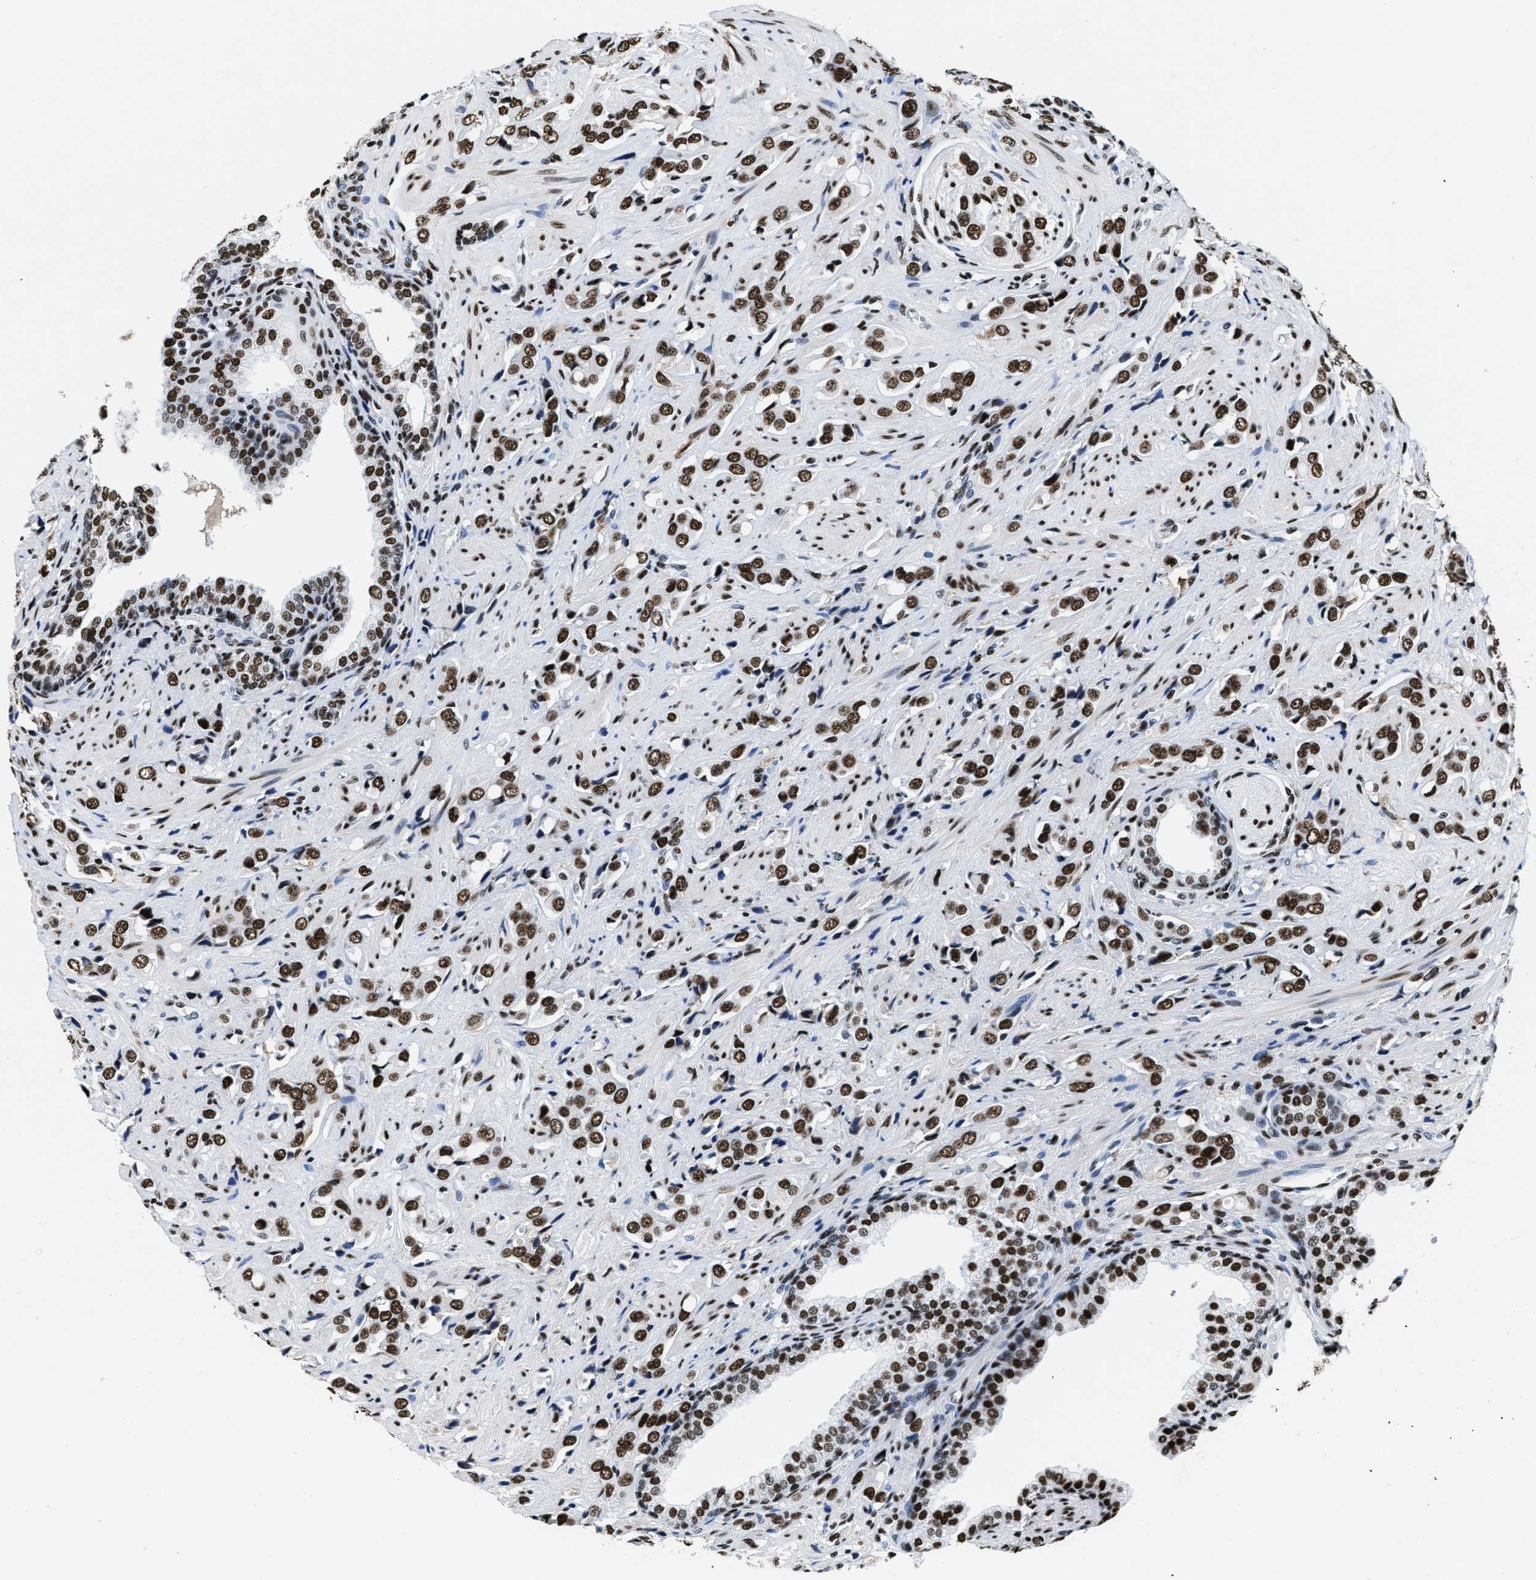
{"staining": {"intensity": "strong", "quantity": ">75%", "location": "nuclear"}, "tissue": "prostate cancer", "cell_type": "Tumor cells", "image_type": "cancer", "snomed": [{"axis": "morphology", "description": "Adenocarcinoma, High grade"}, {"axis": "topography", "description": "Prostate"}], "caption": "Strong nuclear expression is appreciated in about >75% of tumor cells in prostate cancer. Ihc stains the protein of interest in brown and the nuclei are stained blue.", "gene": "SMARCC2", "patient": {"sex": "male", "age": 52}}